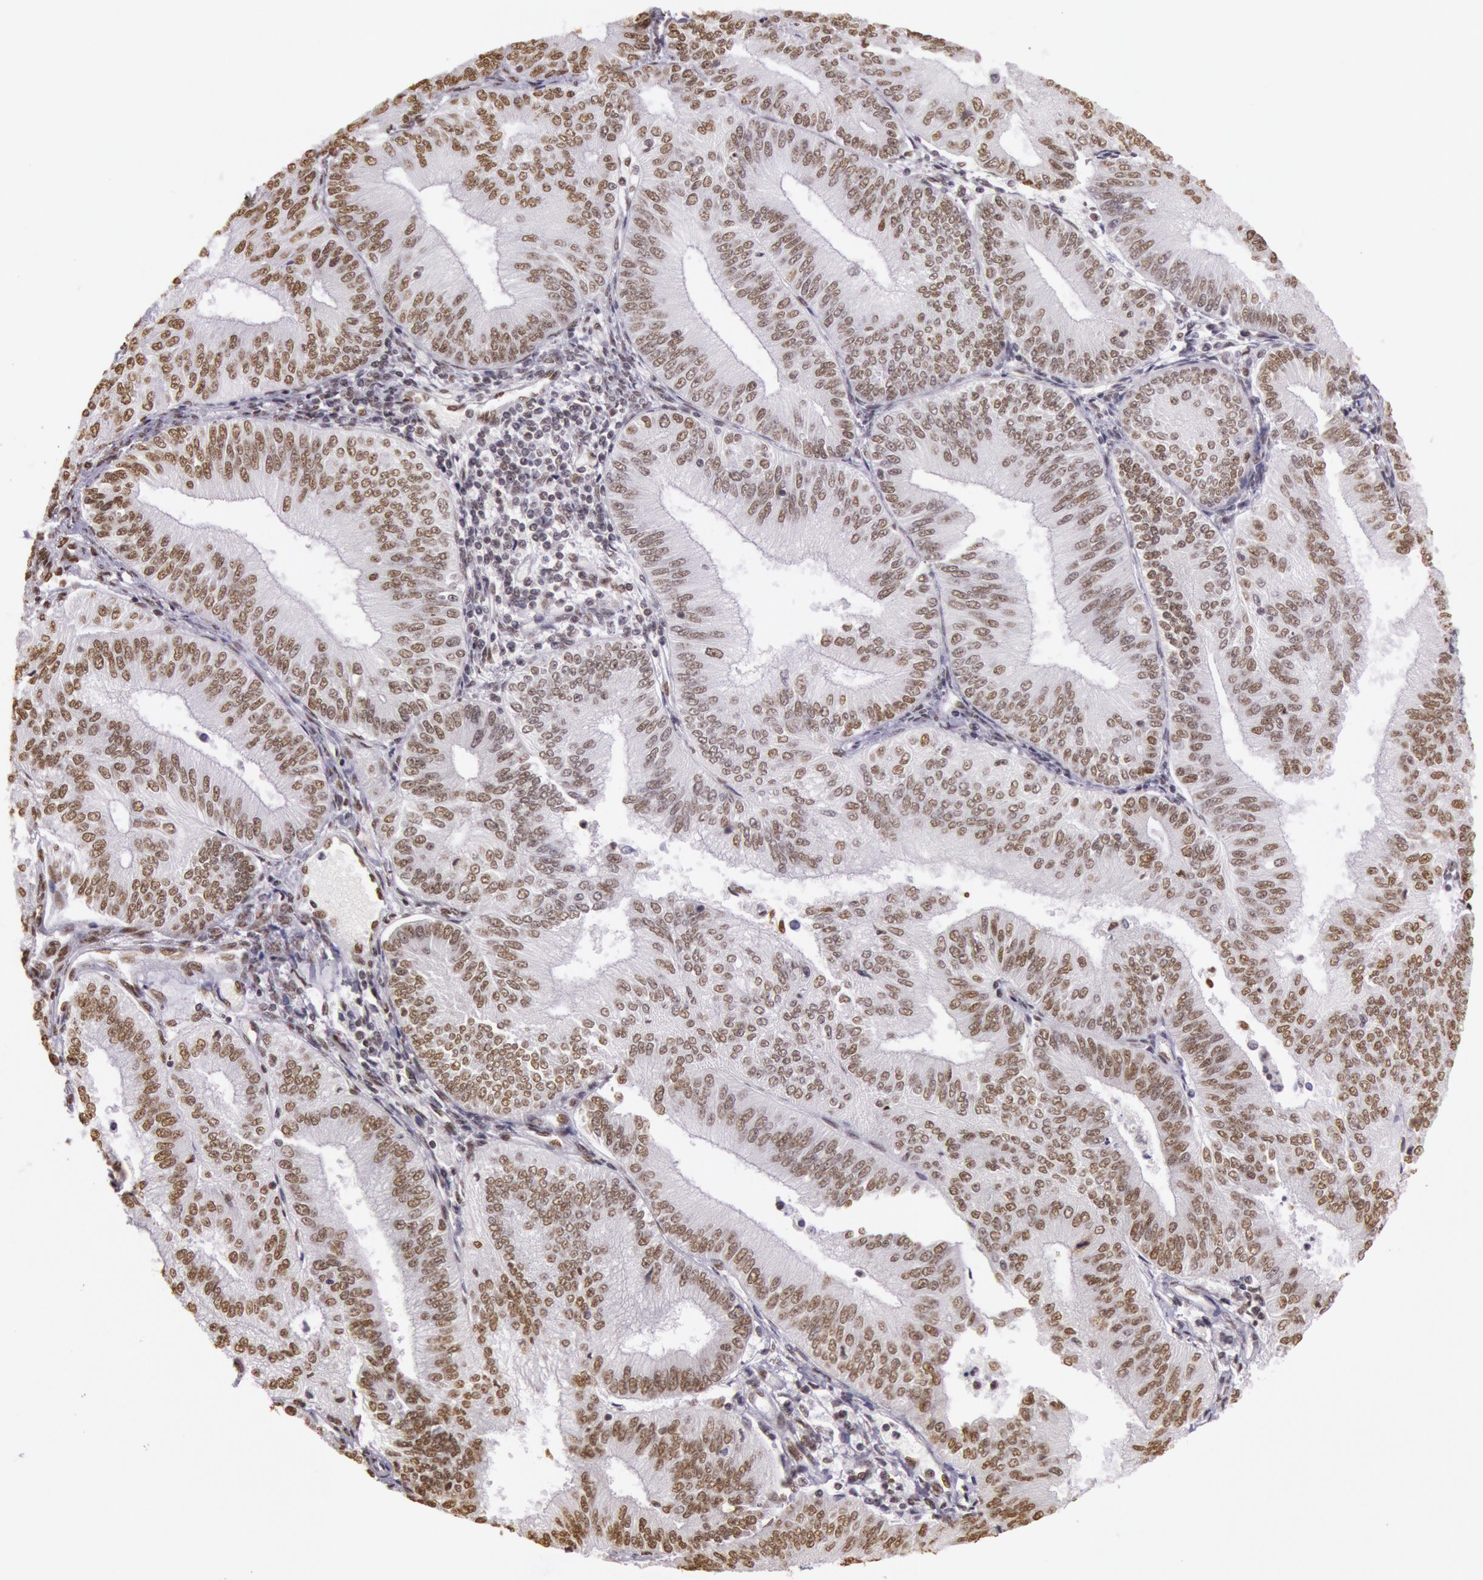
{"staining": {"intensity": "moderate", "quantity": ">75%", "location": "nuclear"}, "tissue": "endometrial cancer", "cell_type": "Tumor cells", "image_type": "cancer", "snomed": [{"axis": "morphology", "description": "Adenocarcinoma, NOS"}, {"axis": "topography", "description": "Endometrium"}], "caption": "High-magnification brightfield microscopy of endometrial adenocarcinoma stained with DAB (brown) and counterstained with hematoxylin (blue). tumor cells exhibit moderate nuclear expression is appreciated in about>75% of cells.", "gene": "HNRNPH2", "patient": {"sex": "female", "age": 55}}